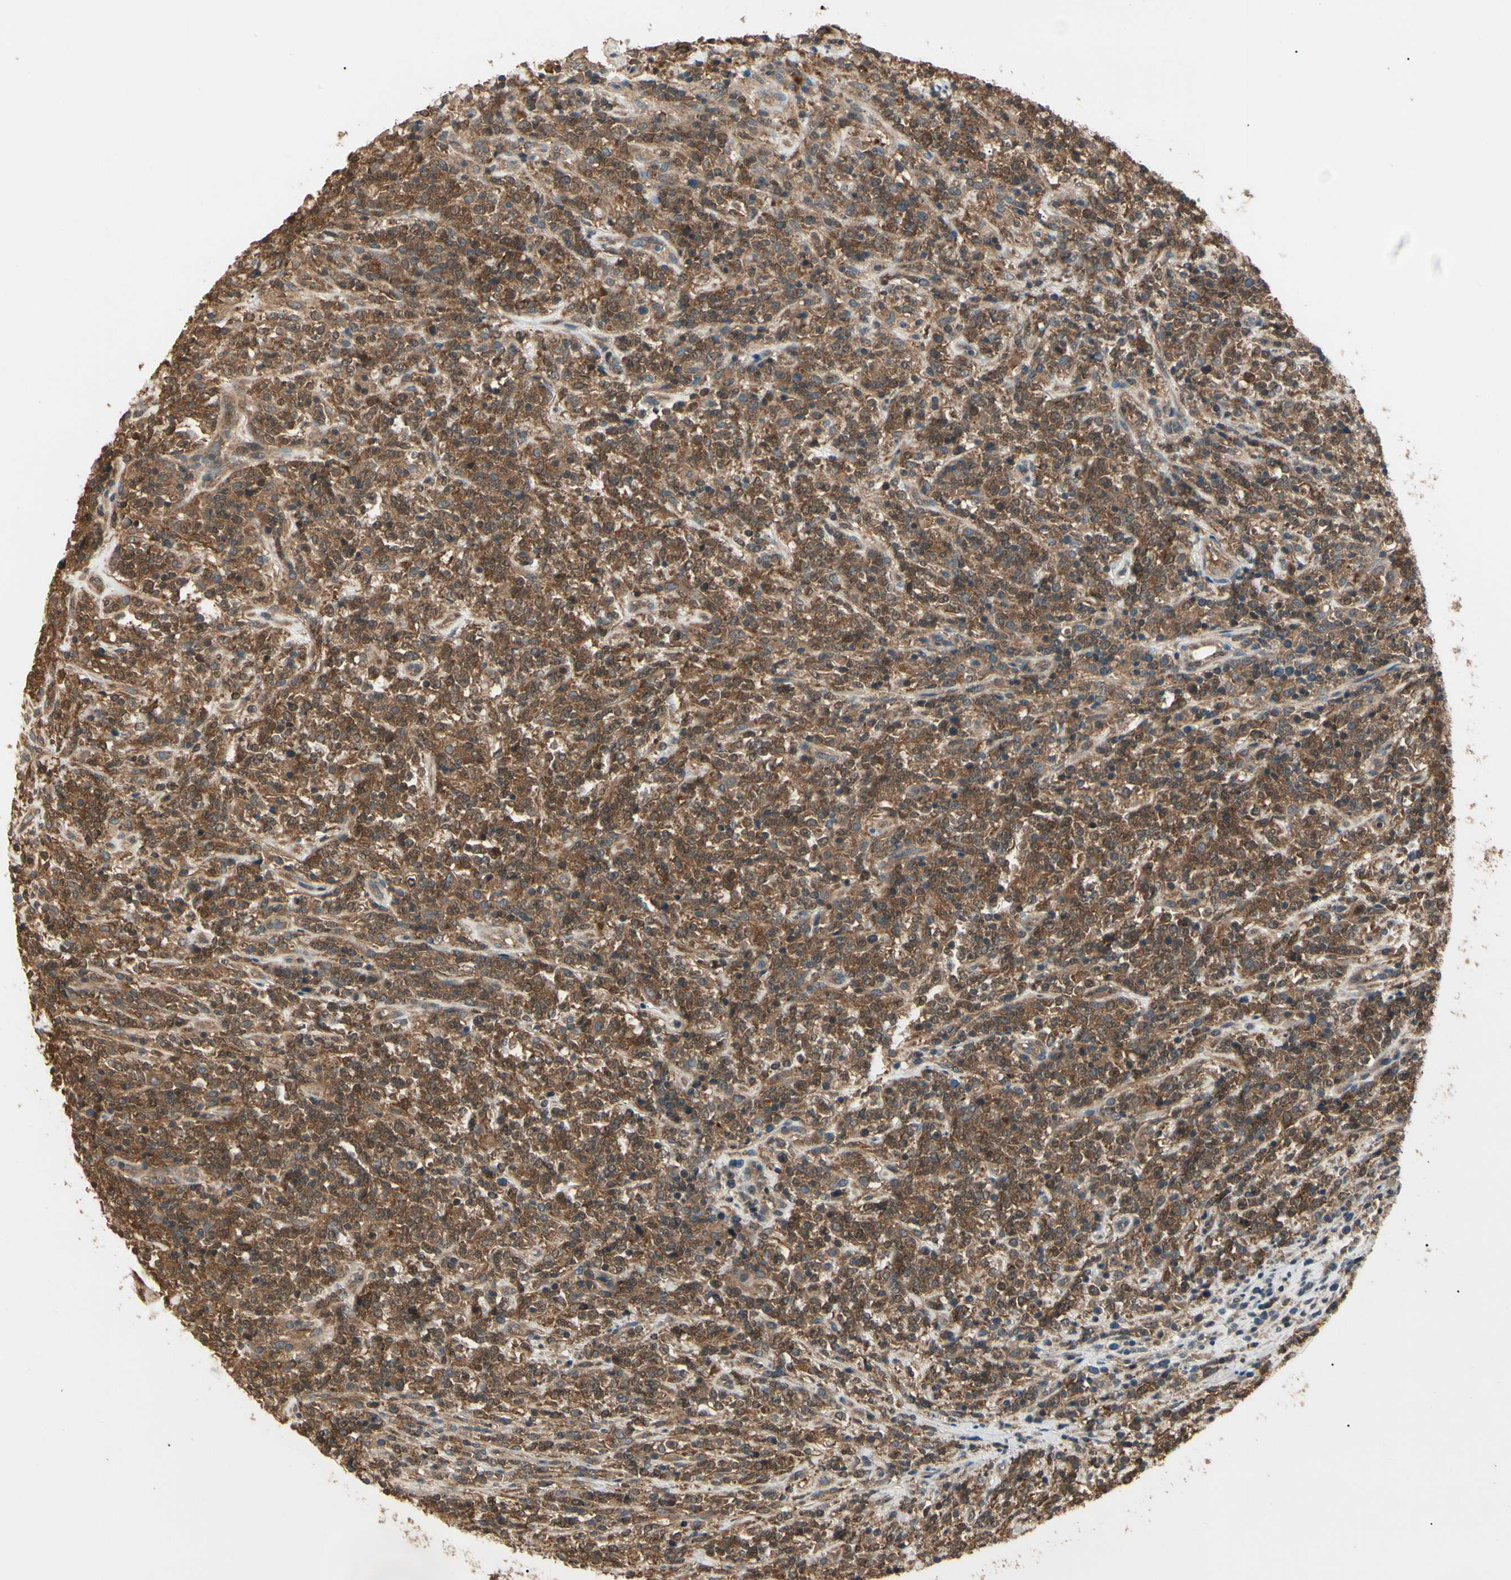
{"staining": {"intensity": "strong", "quantity": ">75%", "location": "cytoplasmic/membranous"}, "tissue": "lymphoma", "cell_type": "Tumor cells", "image_type": "cancer", "snomed": [{"axis": "morphology", "description": "Malignant lymphoma, non-Hodgkin's type, High grade"}, {"axis": "topography", "description": "Soft tissue"}], "caption": "Tumor cells reveal strong cytoplasmic/membranous expression in about >75% of cells in malignant lymphoma, non-Hodgkin's type (high-grade).", "gene": "CCT7", "patient": {"sex": "male", "age": 18}}